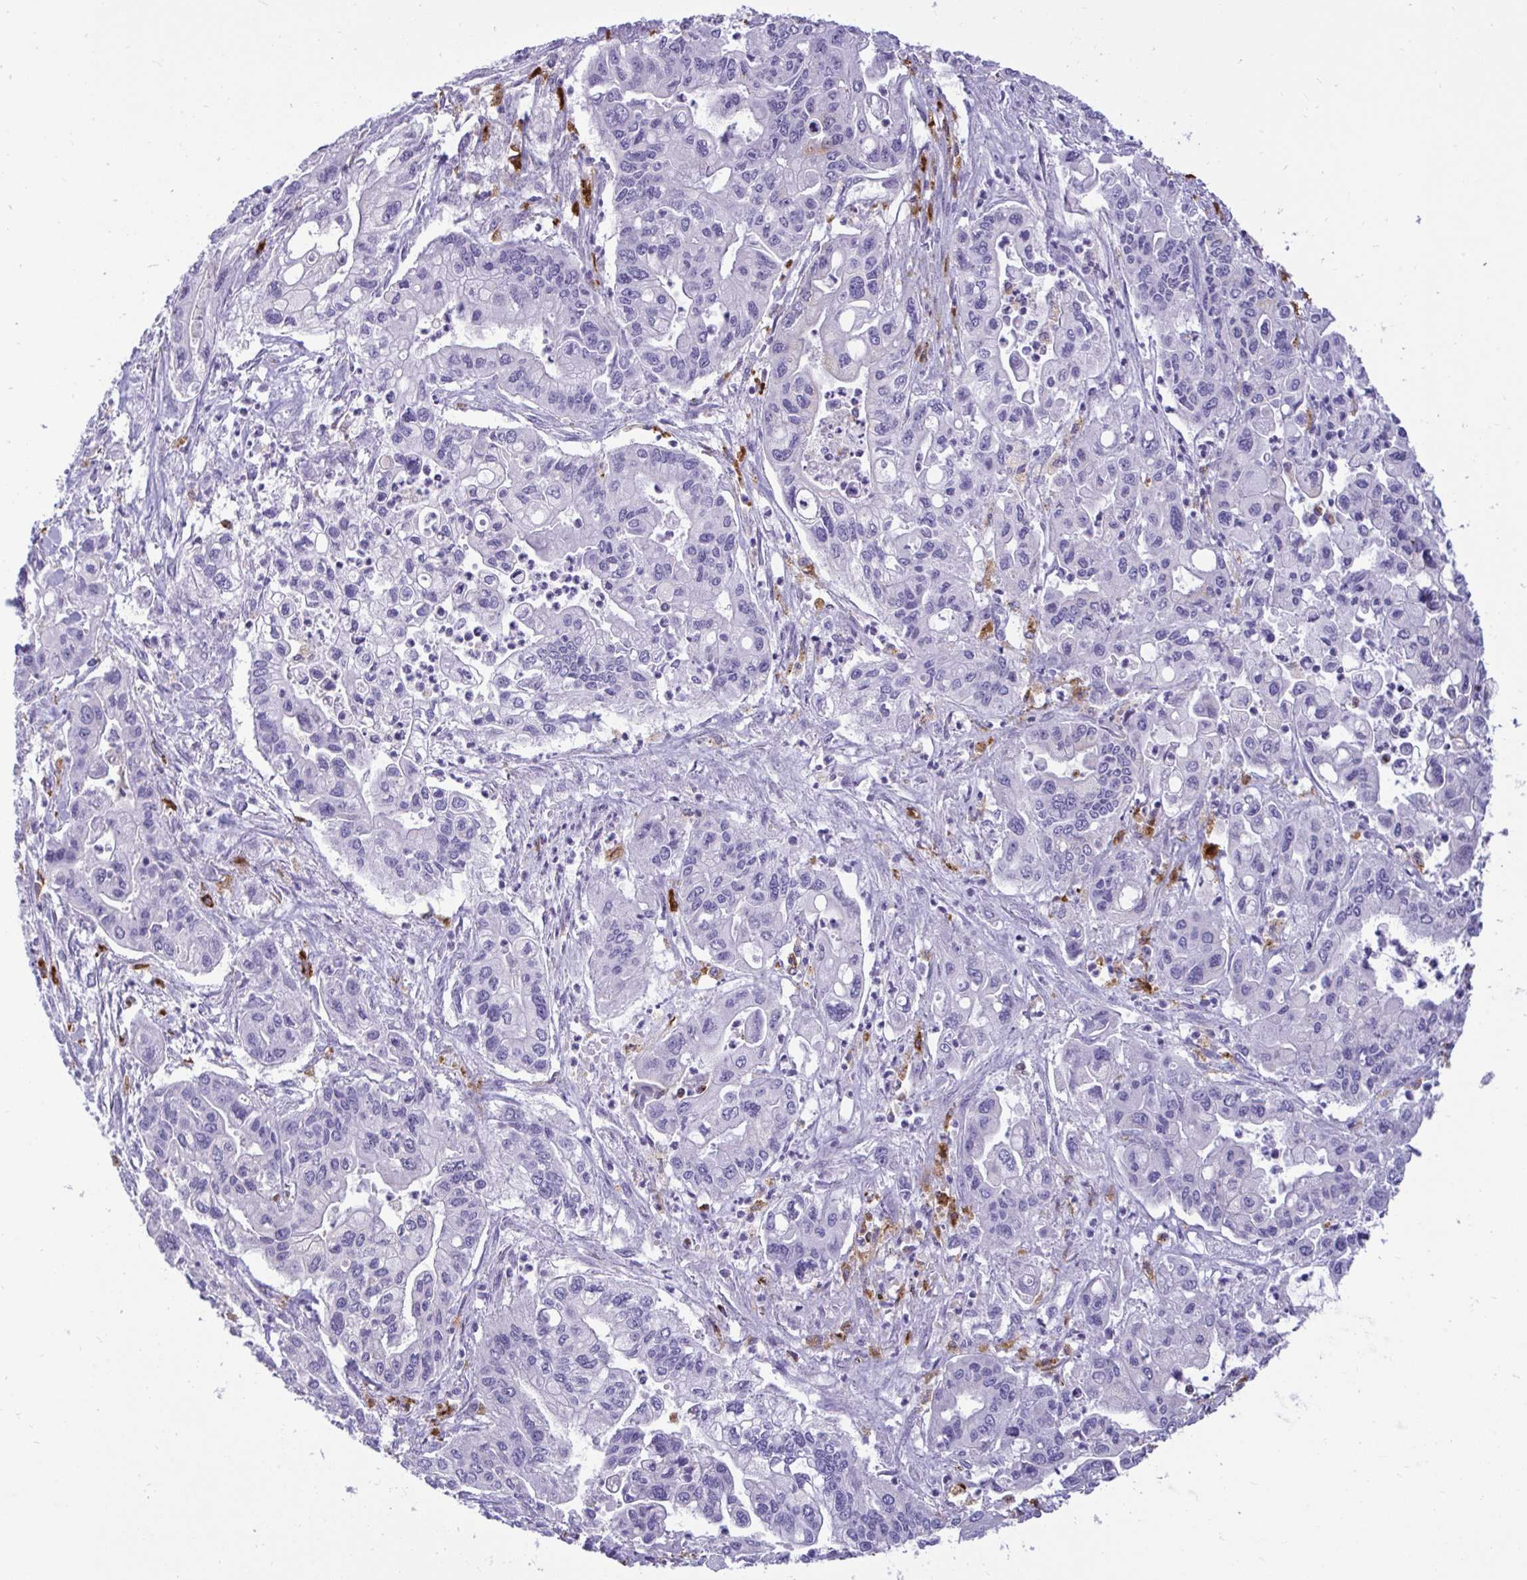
{"staining": {"intensity": "negative", "quantity": "none", "location": "none"}, "tissue": "pancreatic cancer", "cell_type": "Tumor cells", "image_type": "cancer", "snomed": [{"axis": "morphology", "description": "Adenocarcinoma, NOS"}, {"axis": "topography", "description": "Pancreas"}], "caption": "Human pancreatic cancer (adenocarcinoma) stained for a protein using immunohistochemistry exhibits no expression in tumor cells.", "gene": "CPVL", "patient": {"sex": "male", "age": 62}}